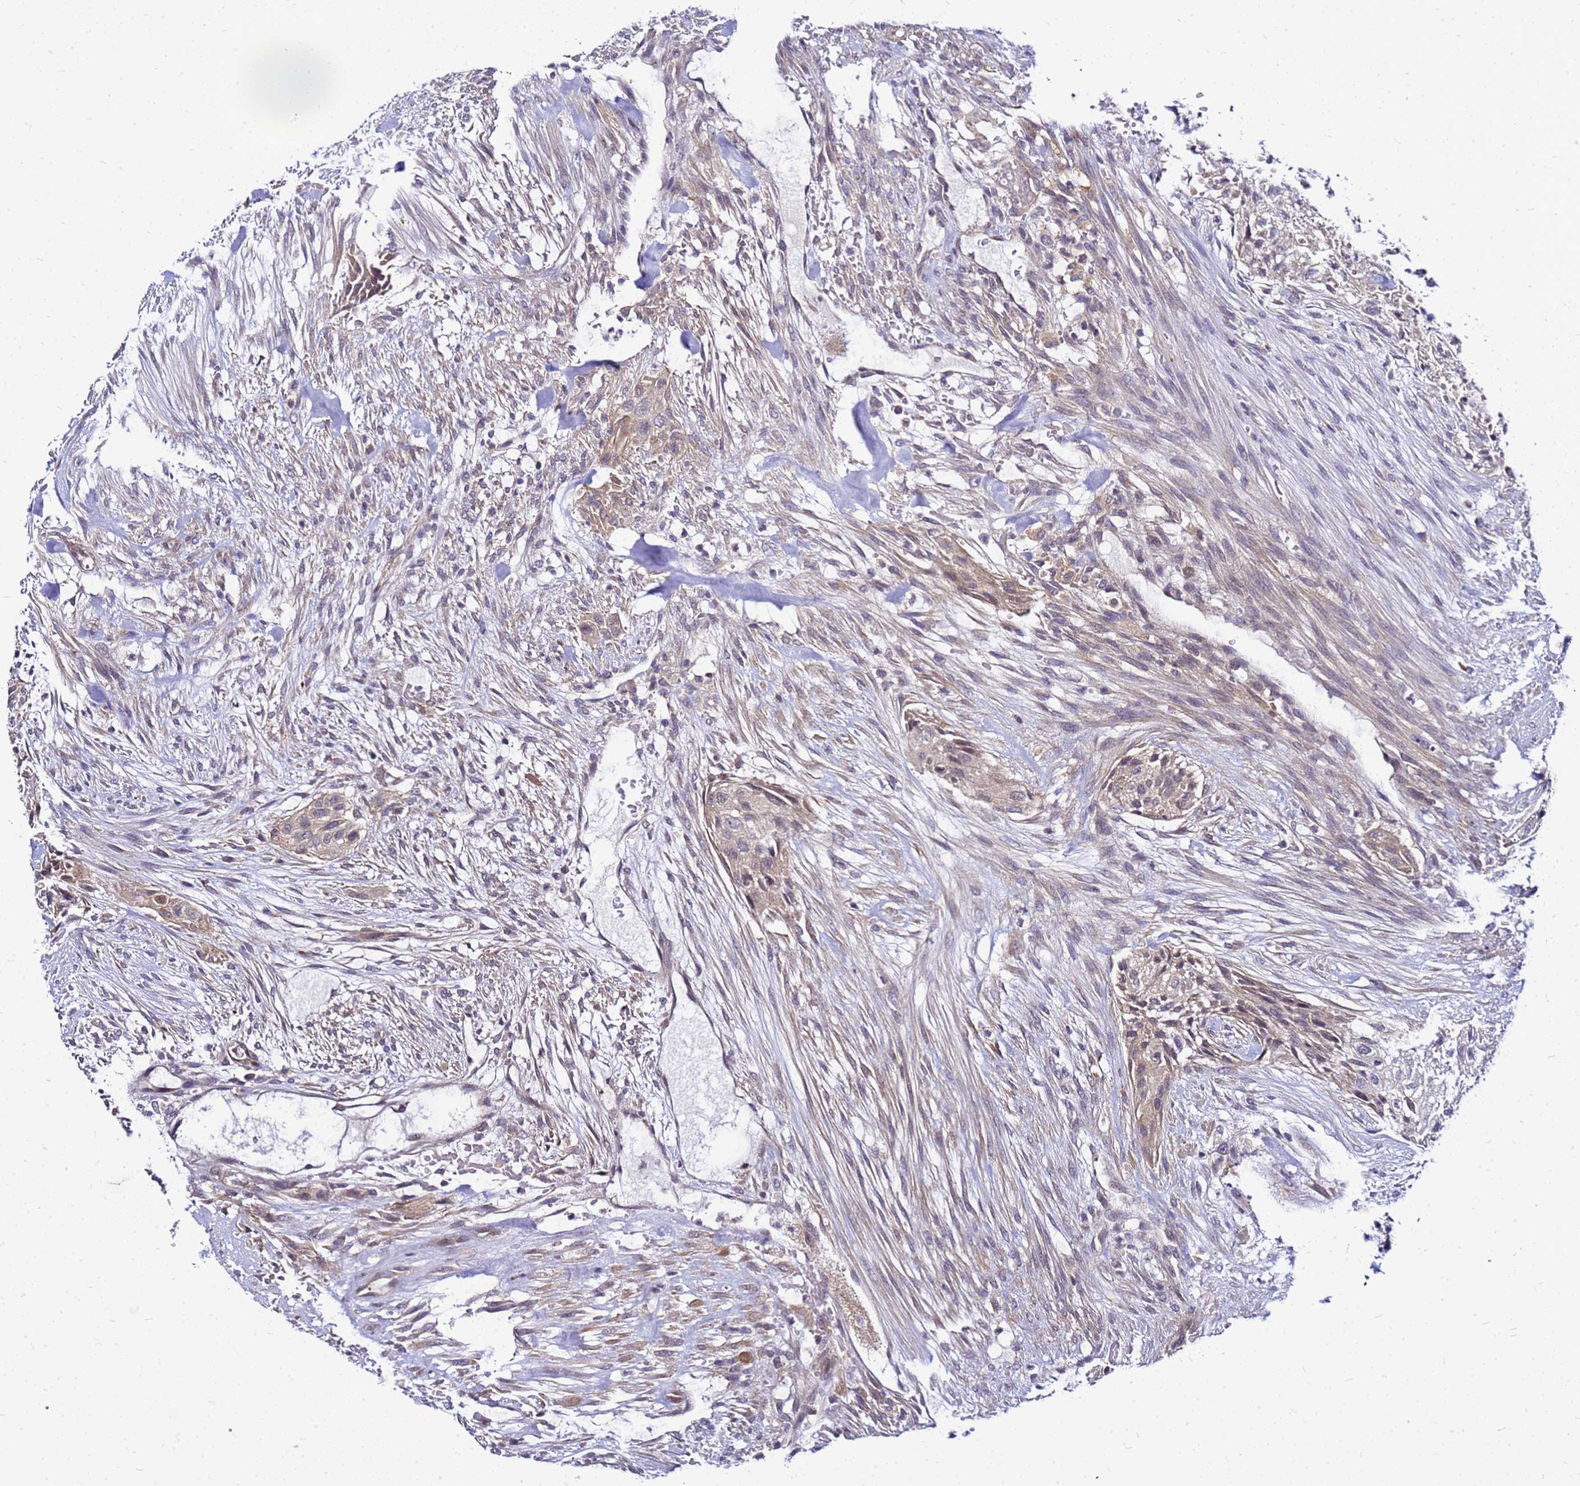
{"staining": {"intensity": "weak", "quantity": "<25%", "location": "cytoplasmic/membranous"}, "tissue": "urothelial cancer", "cell_type": "Tumor cells", "image_type": "cancer", "snomed": [{"axis": "morphology", "description": "Urothelial carcinoma, High grade"}, {"axis": "topography", "description": "Urinary bladder"}], "caption": "High-grade urothelial carcinoma was stained to show a protein in brown. There is no significant staining in tumor cells.", "gene": "SAT1", "patient": {"sex": "male", "age": 35}}